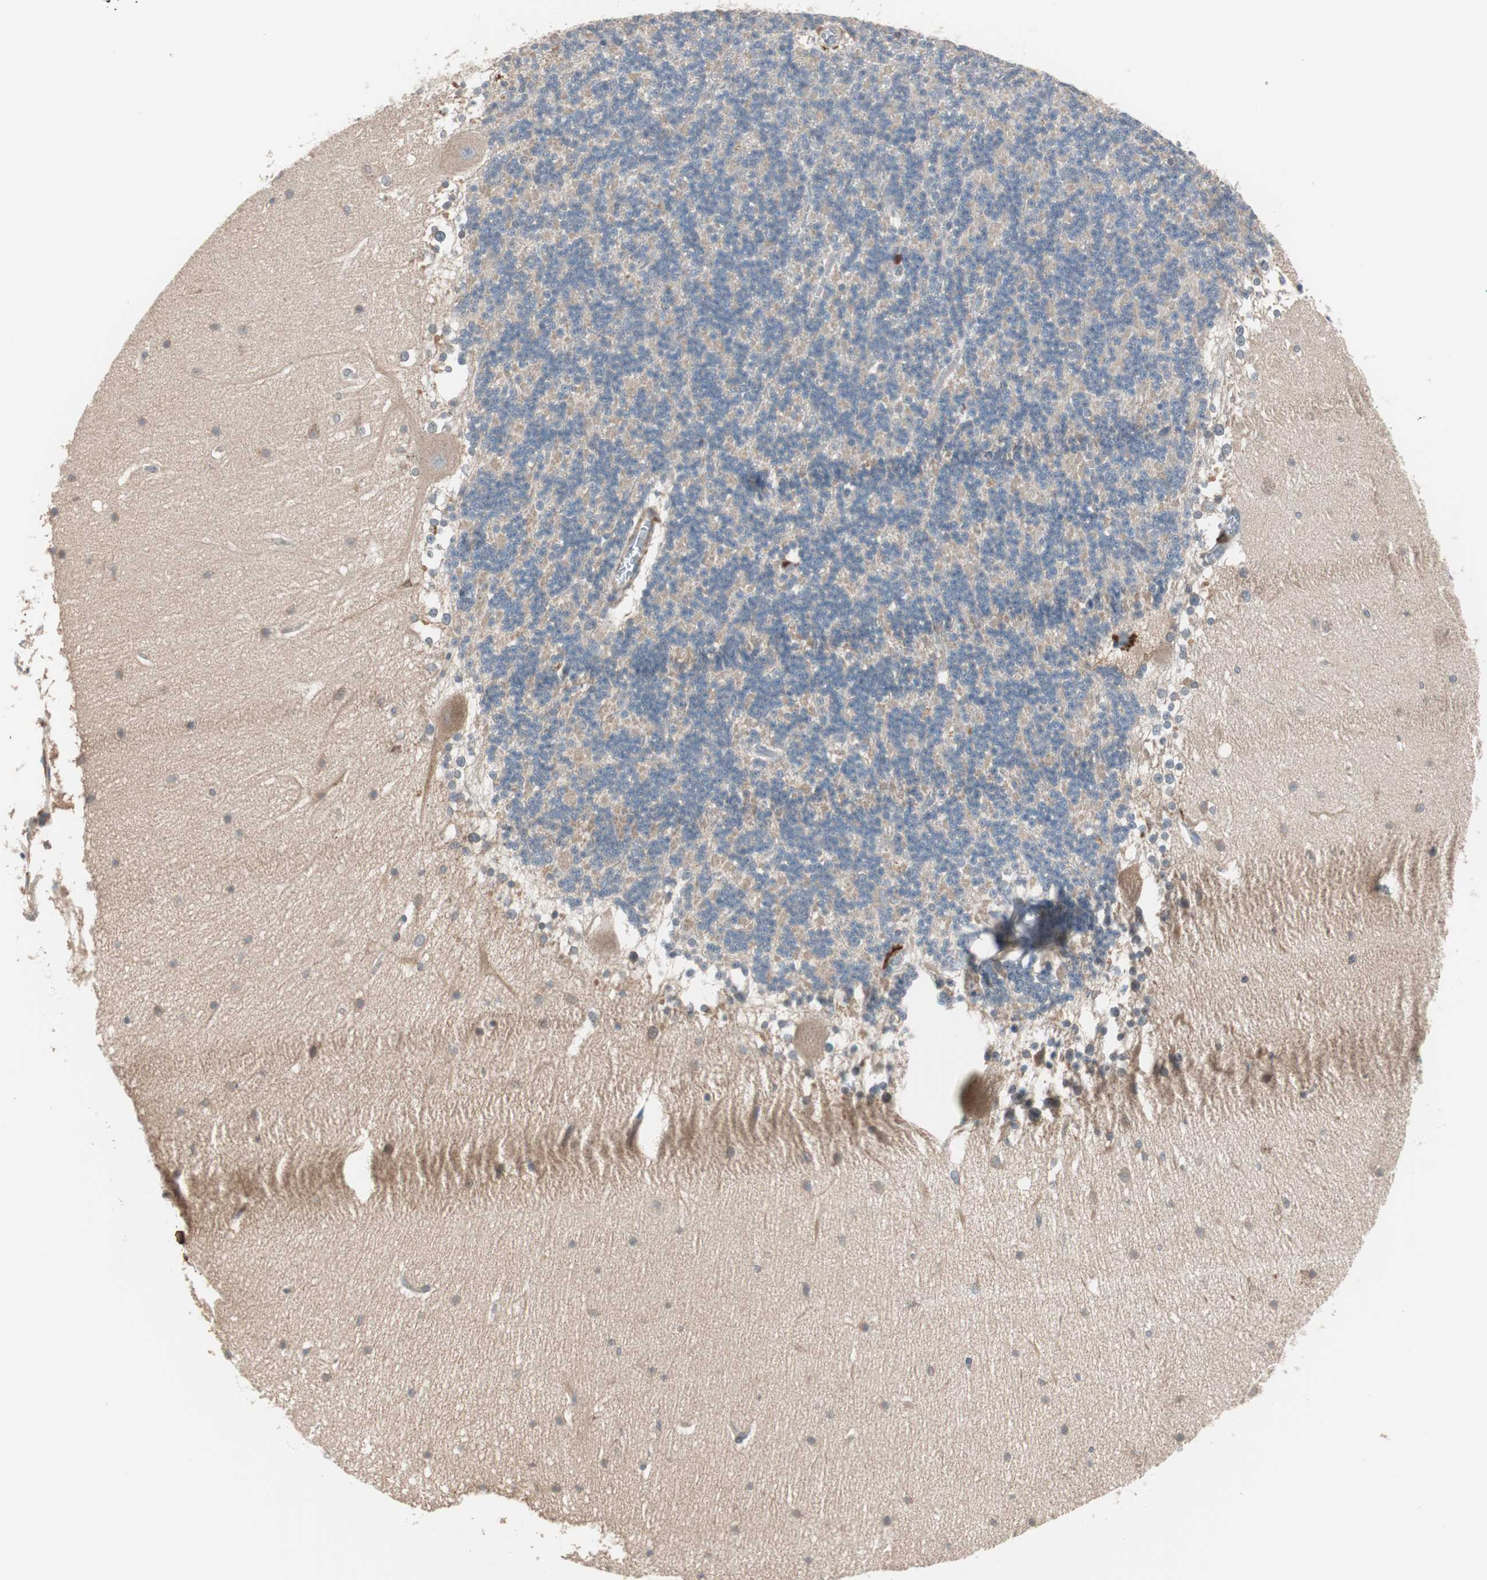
{"staining": {"intensity": "weak", "quantity": "<25%", "location": "cytoplasmic/membranous"}, "tissue": "cerebellum", "cell_type": "Cells in granular layer", "image_type": "normal", "snomed": [{"axis": "morphology", "description": "Normal tissue, NOS"}, {"axis": "topography", "description": "Cerebellum"}], "caption": "Immunohistochemical staining of benign human cerebellum exhibits no significant positivity in cells in granular layer. (Brightfield microscopy of DAB (3,3'-diaminobenzidine) immunohistochemistry (IHC) at high magnification).", "gene": "STAB1", "patient": {"sex": "female", "age": 19}}